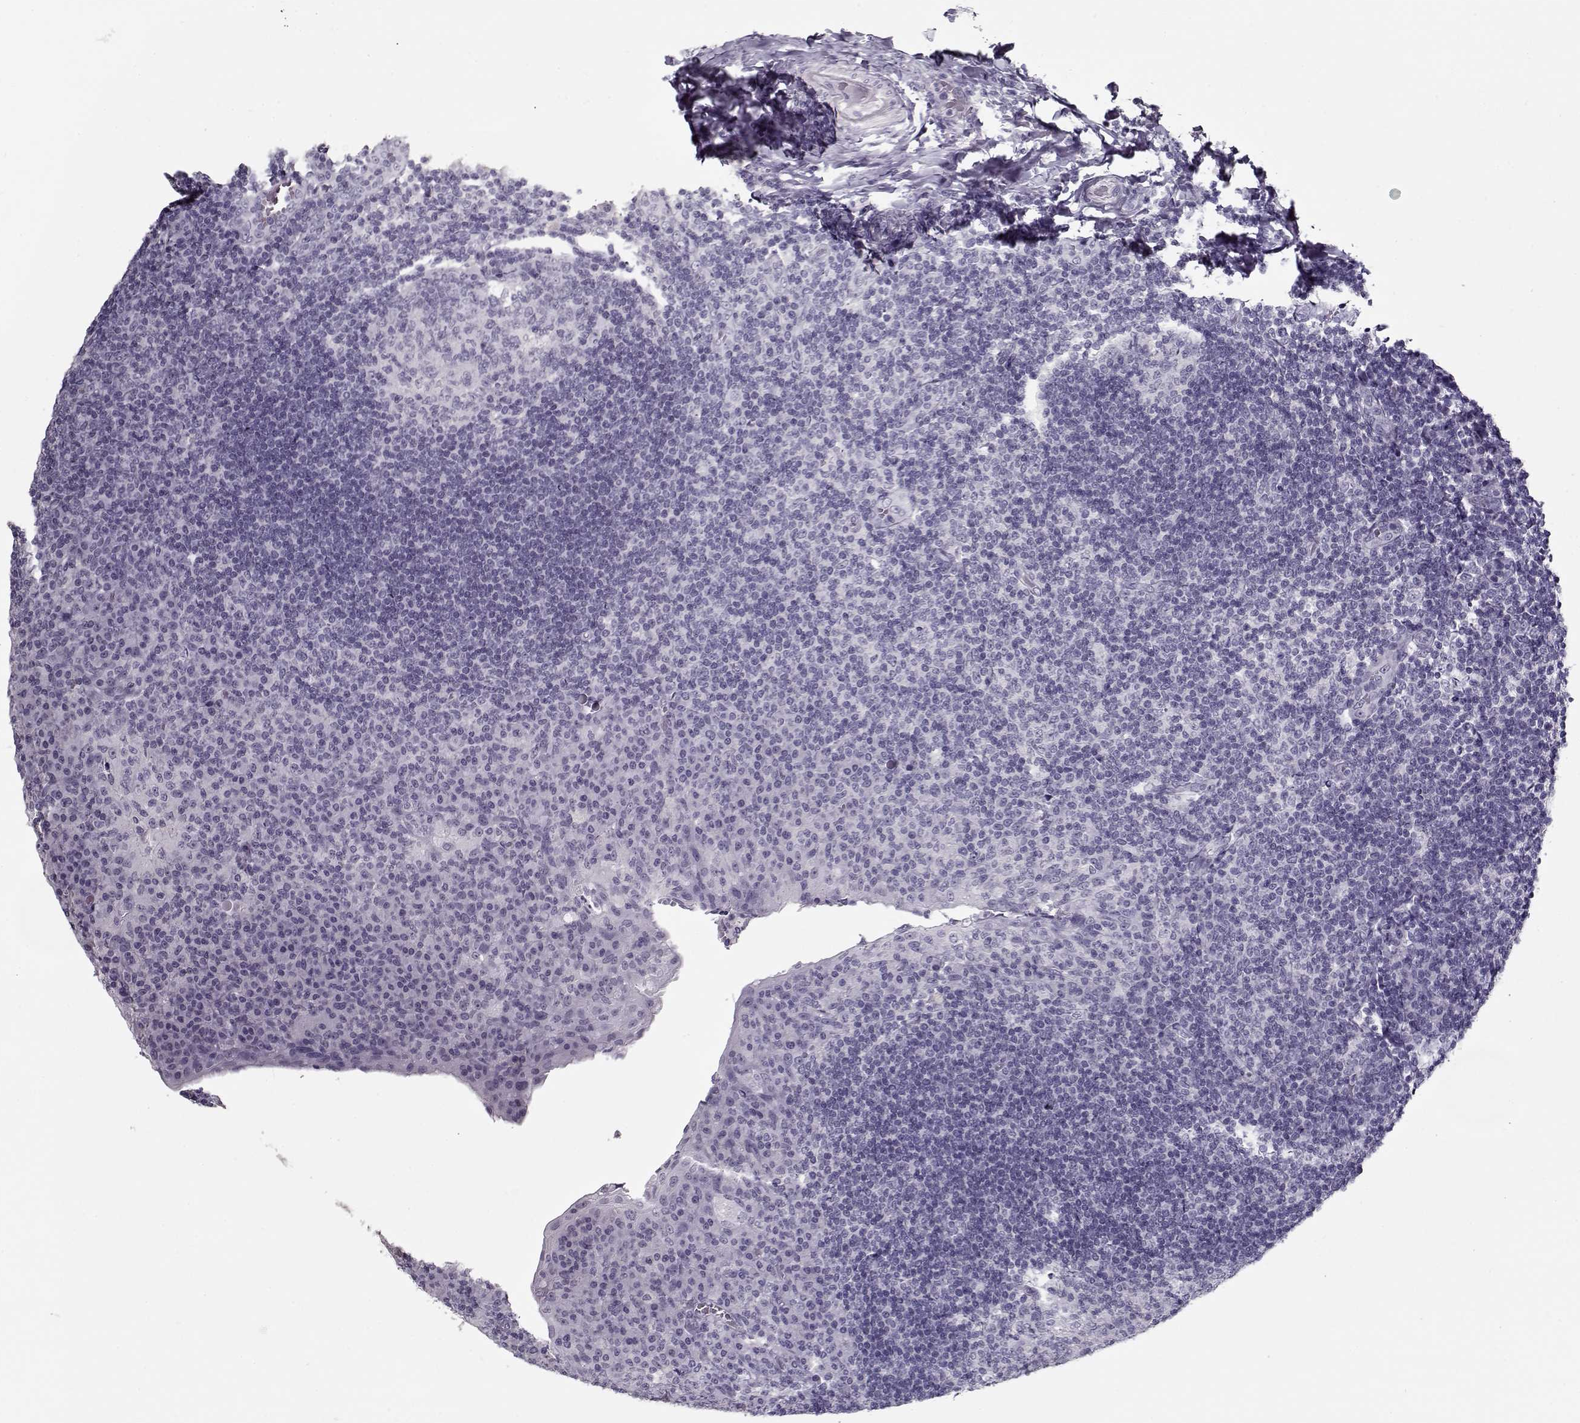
{"staining": {"intensity": "negative", "quantity": "none", "location": "none"}, "tissue": "tonsil", "cell_type": "Germinal center cells", "image_type": "normal", "snomed": [{"axis": "morphology", "description": "Normal tissue, NOS"}, {"axis": "topography", "description": "Tonsil"}], "caption": "Photomicrograph shows no significant protein expression in germinal center cells of benign tonsil. (DAB IHC visualized using brightfield microscopy, high magnification).", "gene": "RNF32", "patient": {"sex": "male", "age": 17}}